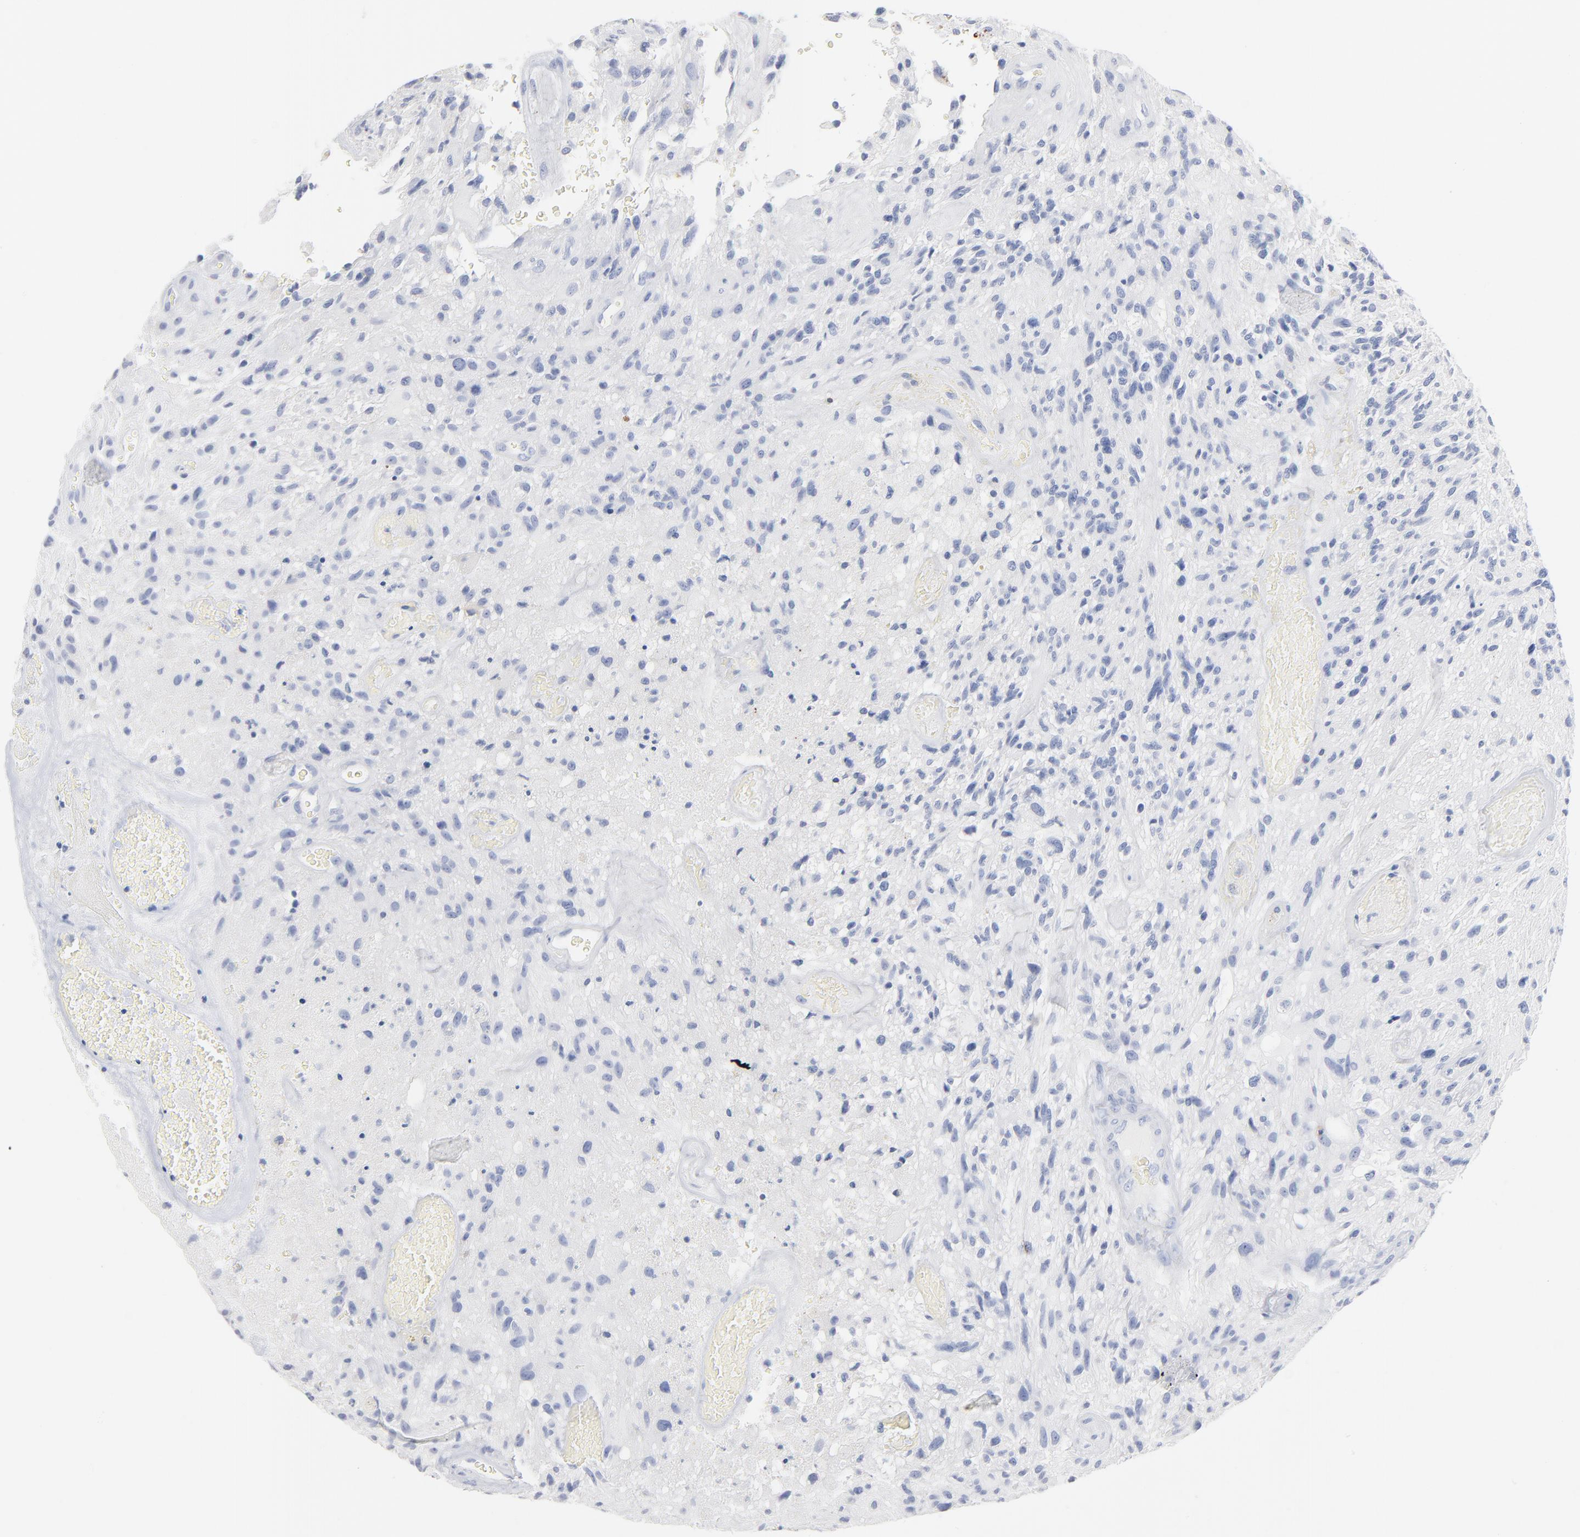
{"staining": {"intensity": "negative", "quantity": "none", "location": "none"}, "tissue": "glioma", "cell_type": "Tumor cells", "image_type": "cancer", "snomed": [{"axis": "morphology", "description": "Normal tissue, NOS"}, {"axis": "morphology", "description": "Glioma, malignant, High grade"}, {"axis": "topography", "description": "Cerebral cortex"}], "caption": "This photomicrograph is of malignant high-grade glioma stained with immunohistochemistry (IHC) to label a protein in brown with the nuclei are counter-stained blue. There is no positivity in tumor cells. (DAB immunohistochemistry (IHC) with hematoxylin counter stain).", "gene": "AGTR1", "patient": {"sex": "male", "age": 75}}